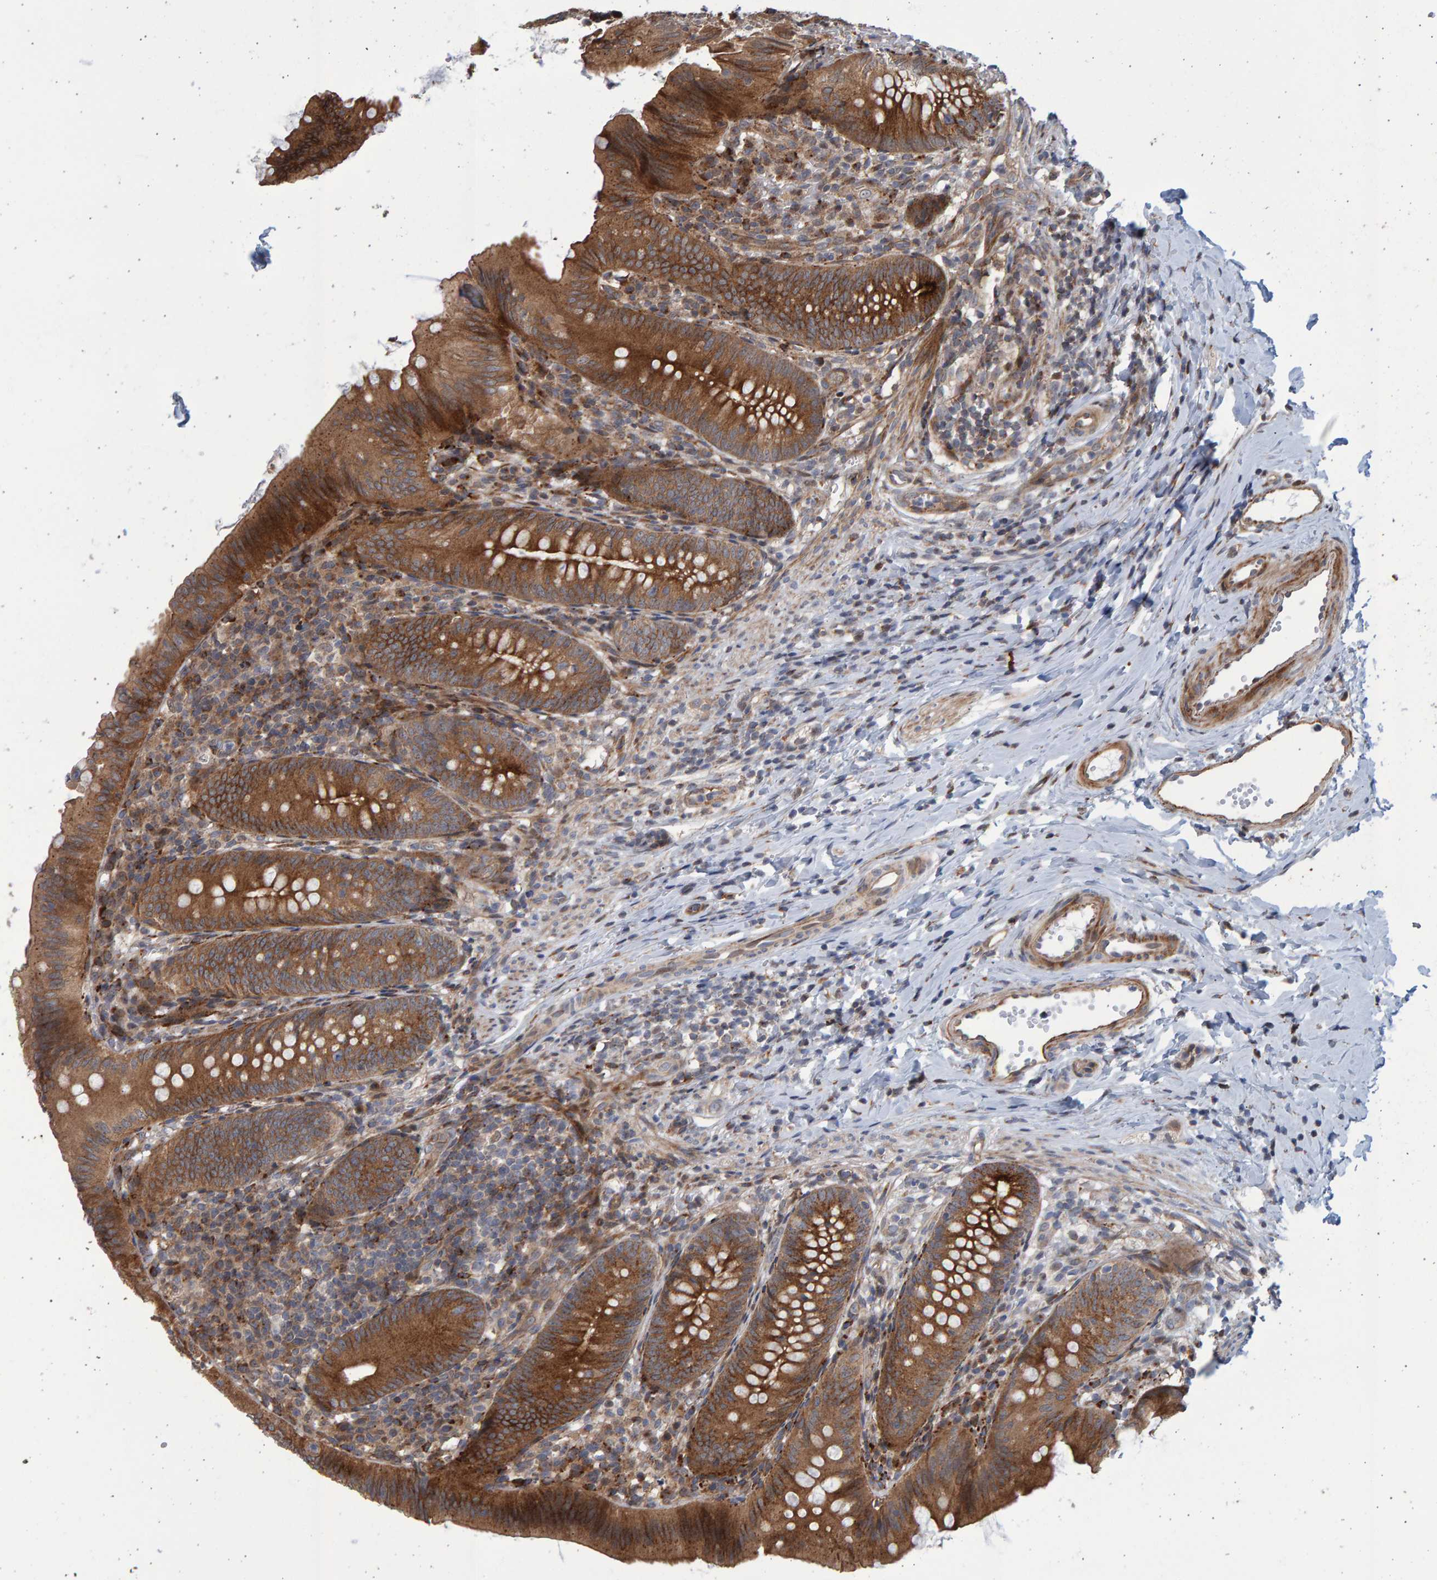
{"staining": {"intensity": "strong", "quantity": ">75%", "location": "cytoplasmic/membranous"}, "tissue": "appendix", "cell_type": "Glandular cells", "image_type": "normal", "snomed": [{"axis": "morphology", "description": "Normal tissue, NOS"}, {"axis": "topography", "description": "Appendix"}], "caption": "Immunohistochemistry (DAB (3,3'-diaminobenzidine)) staining of unremarkable appendix reveals strong cytoplasmic/membranous protein positivity in approximately >75% of glandular cells.", "gene": "LRBA", "patient": {"sex": "male", "age": 1}}